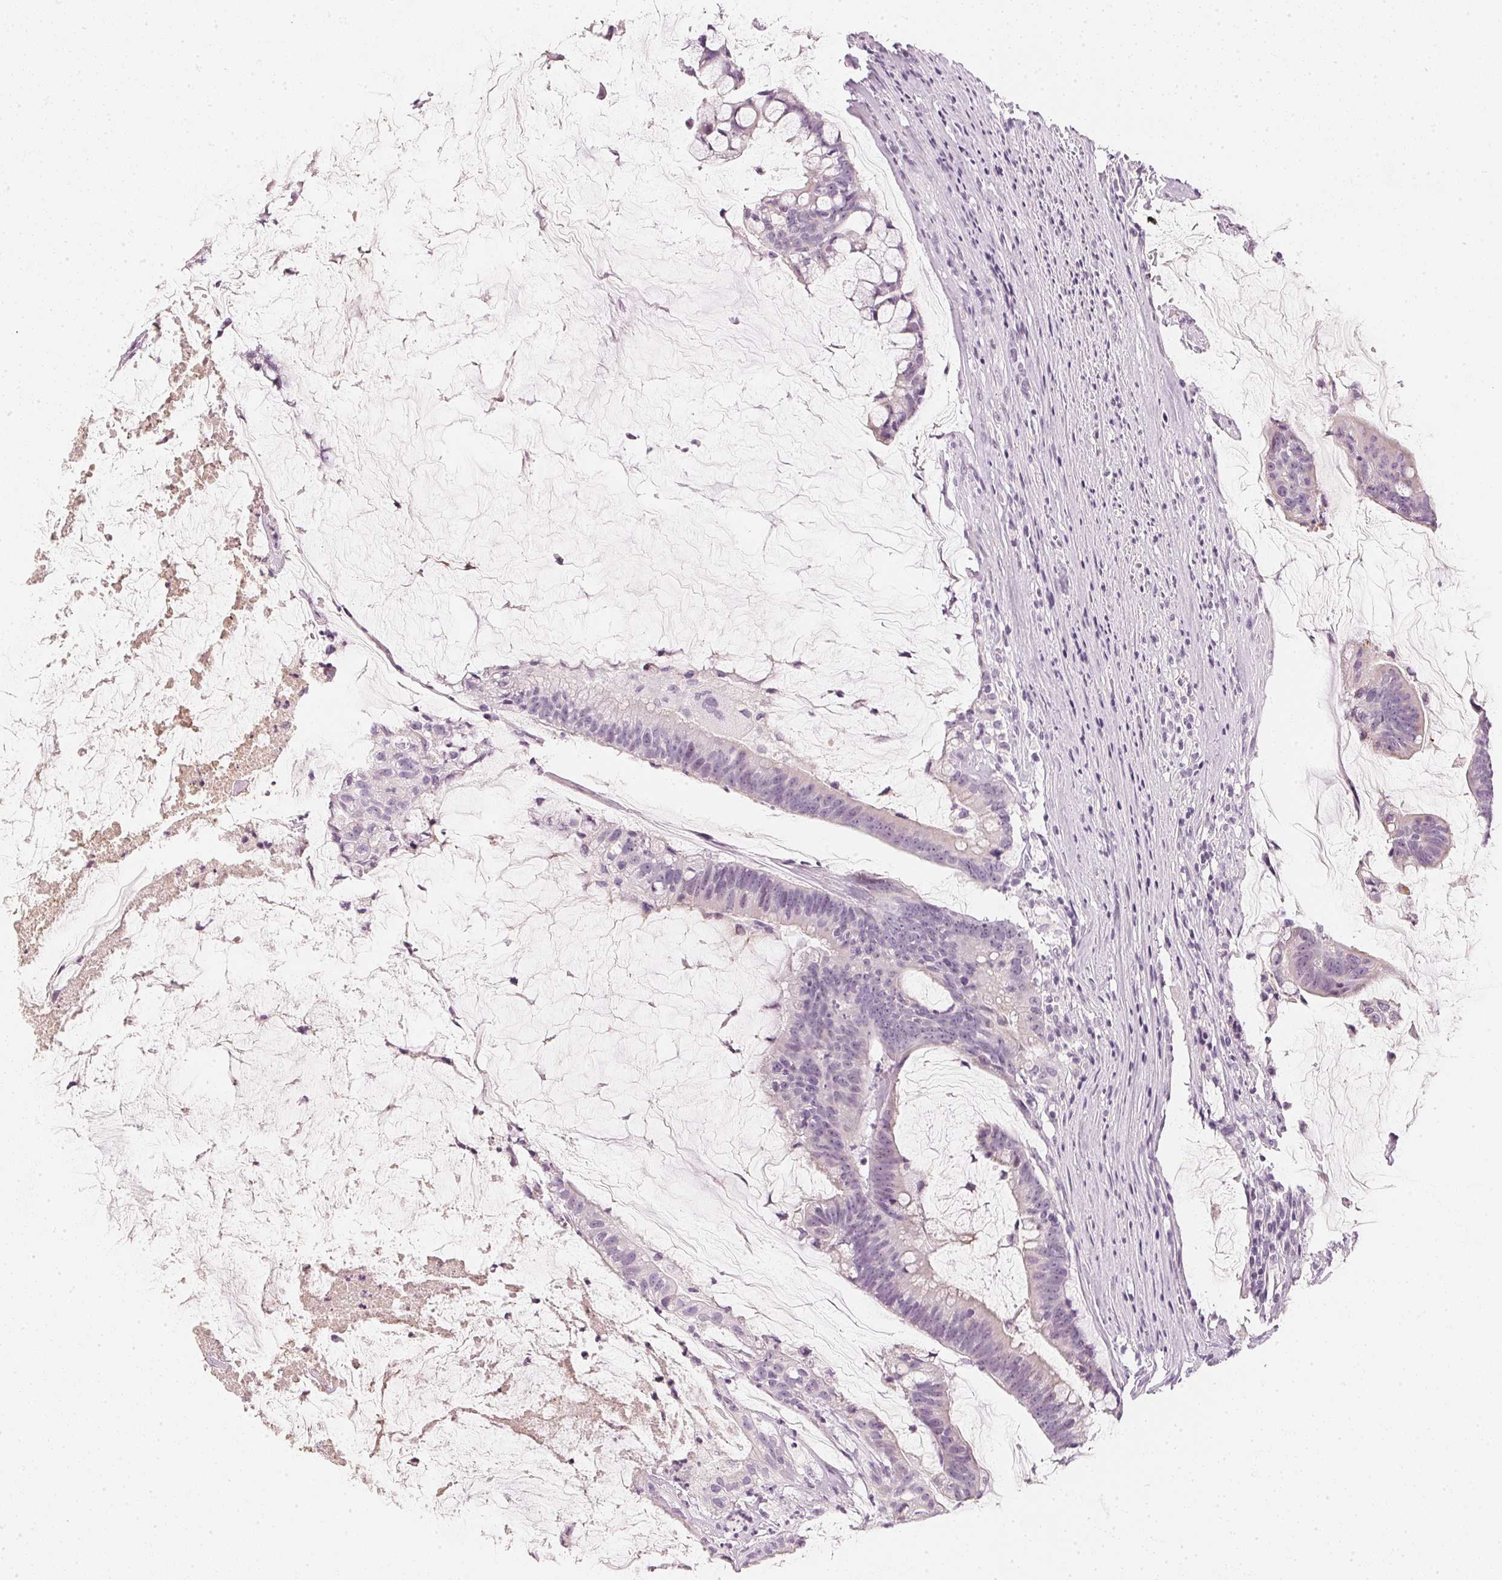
{"staining": {"intensity": "negative", "quantity": "none", "location": "none"}, "tissue": "colorectal cancer", "cell_type": "Tumor cells", "image_type": "cancer", "snomed": [{"axis": "morphology", "description": "Adenocarcinoma, NOS"}, {"axis": "topography", "description": "Colon"}], "caption": "High power microscopy image of an IHC micrograph of colorectal cancer, revealing no significant staining in tumor cells.", "gene": "CHST4", "patient": {"sex": "male", "age": 62}}